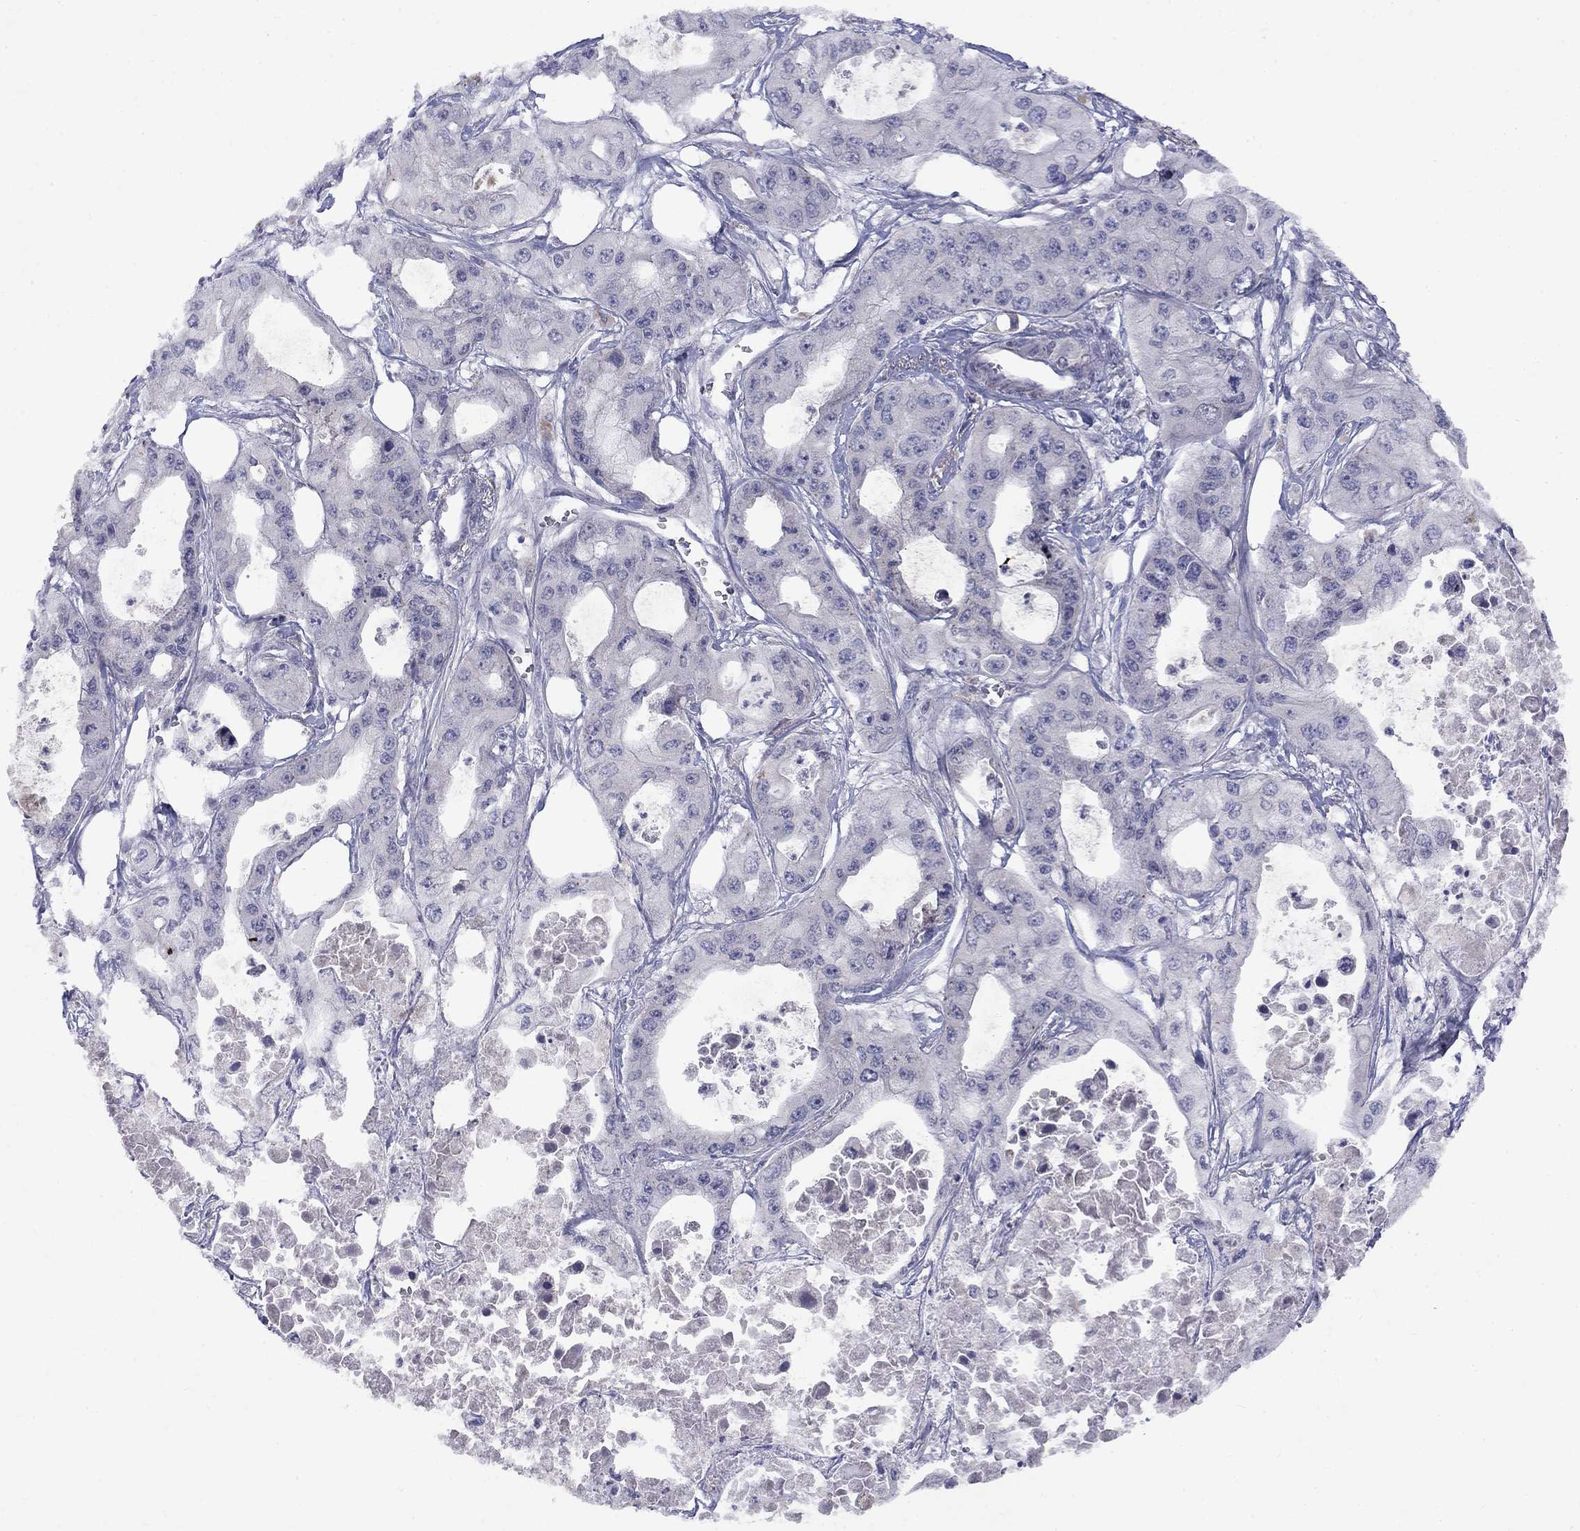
{"staining": {"intensity": "negative", "quantity": "none", "location": "none"}, "tissue": "pancreatic cancer", "cell_type": "Tumor cells", "image_type": "cancer", "snomed": [{"axis": "morphology", "description": "Adenocarcinoma, NOS"}, {"axis": "topography", "description": "Pancreas"}], "caption": "High magnification brightfield microscopy of pancreatic adenocarcinoma stained with DAB (3,3'-diaminobenzidine) (brown) and counterstained with hematoxylin (blue): tumor cells show no significant staining.", "gene": "CACNA1A", "patient": {"sex": "male", "age": 70}}